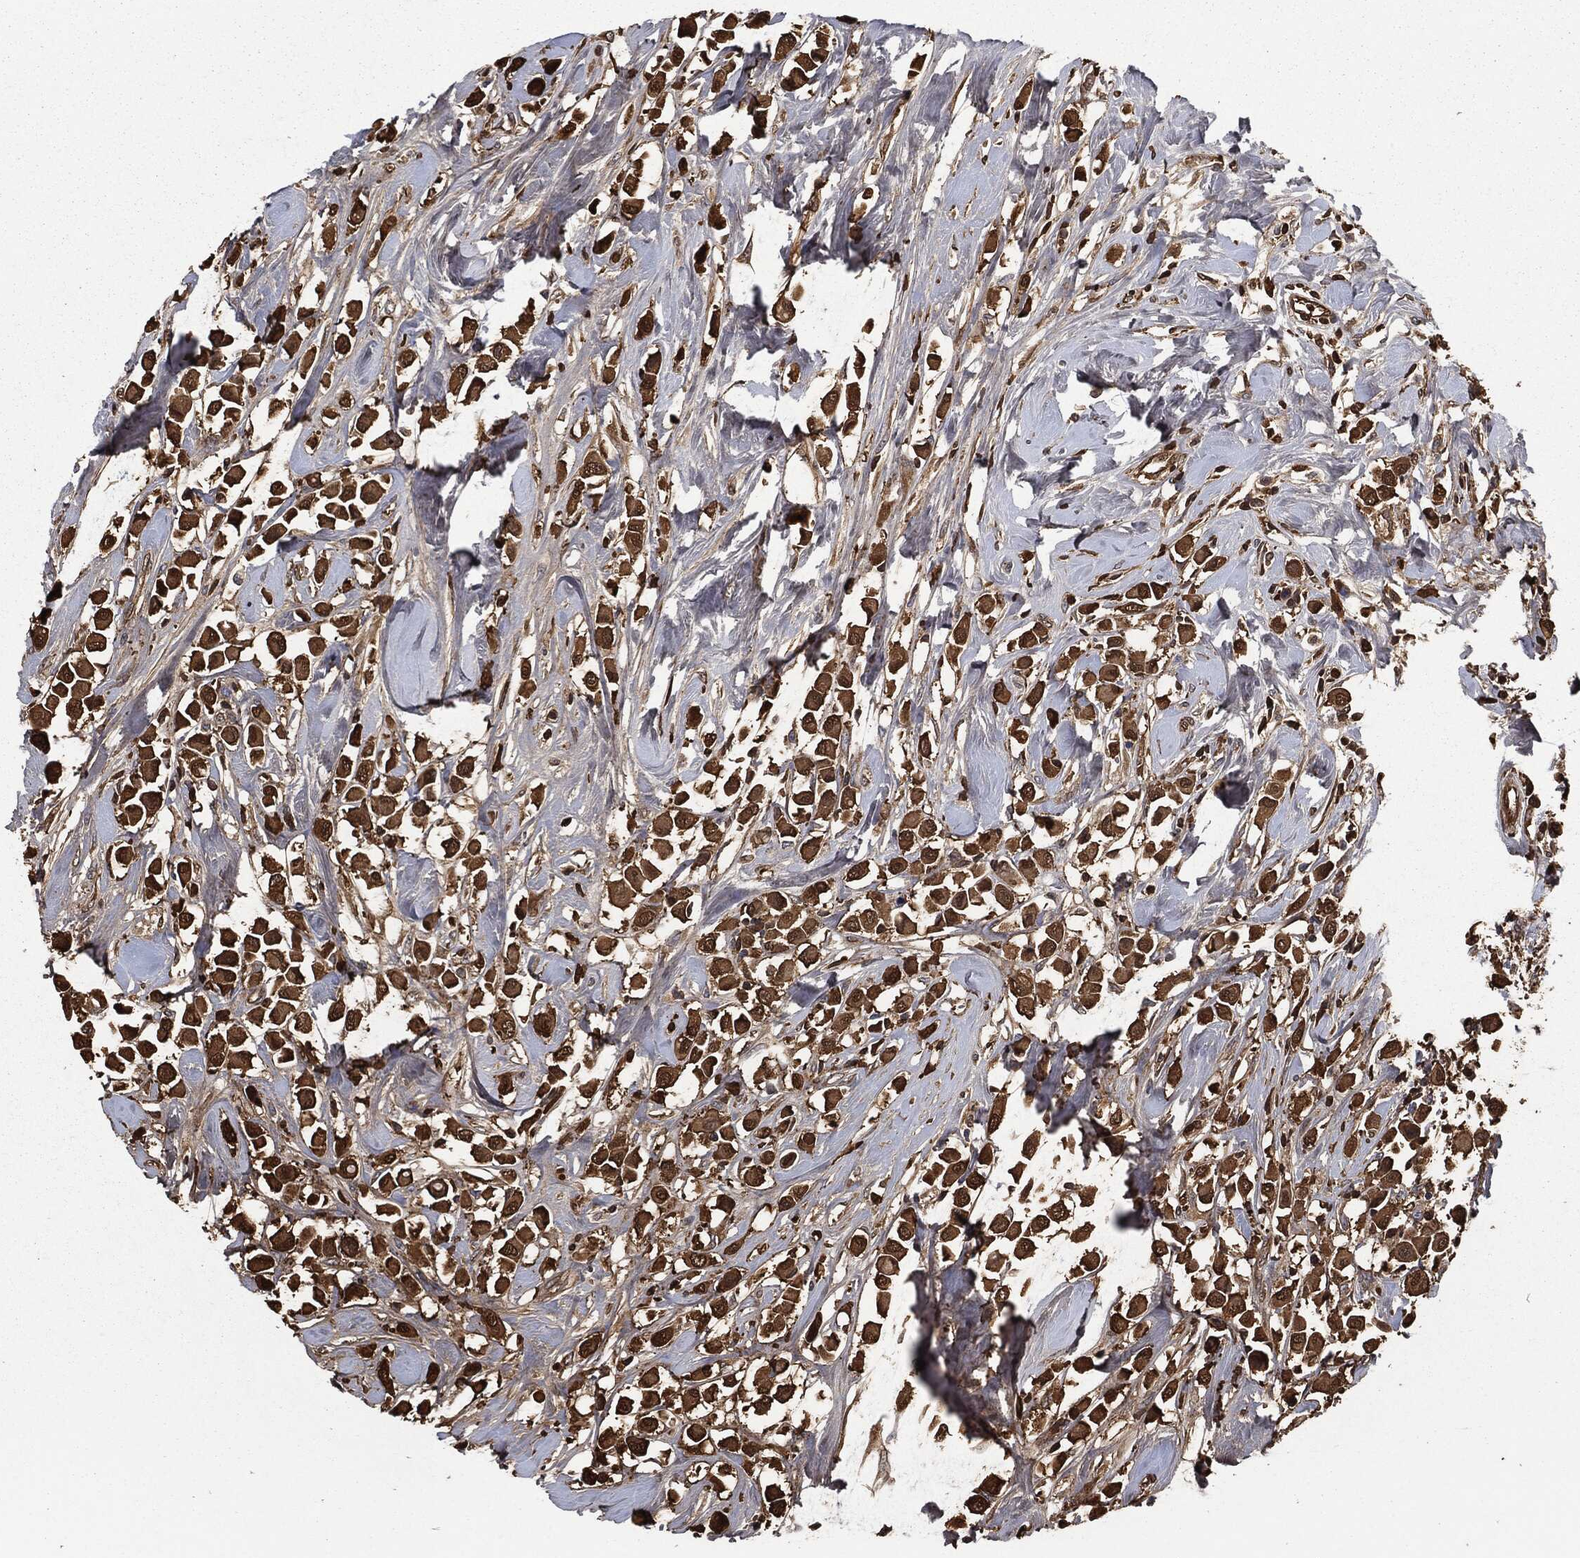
{"staining": {"intensity": "strong", "quantity": ">75%", "location": "cytoplasmic/membranous"}, "tissue": "breast cancer", "cell_type": "Tumor cells", "image_type": "cancer", "snomed": [{"axis": "morphology", "description": "Duct carcinoma"}, {"axis": "topography", "description": "Breast"}], "caption": "This micrograph exhibits IHC staining of human breast infiltrating ductal carcinoma, with high strong cytoplasmic/membranous expression in about >75% of tumor cells.", "gene": "PRDX4", "patient": {"sex": "female", "age": 61}}